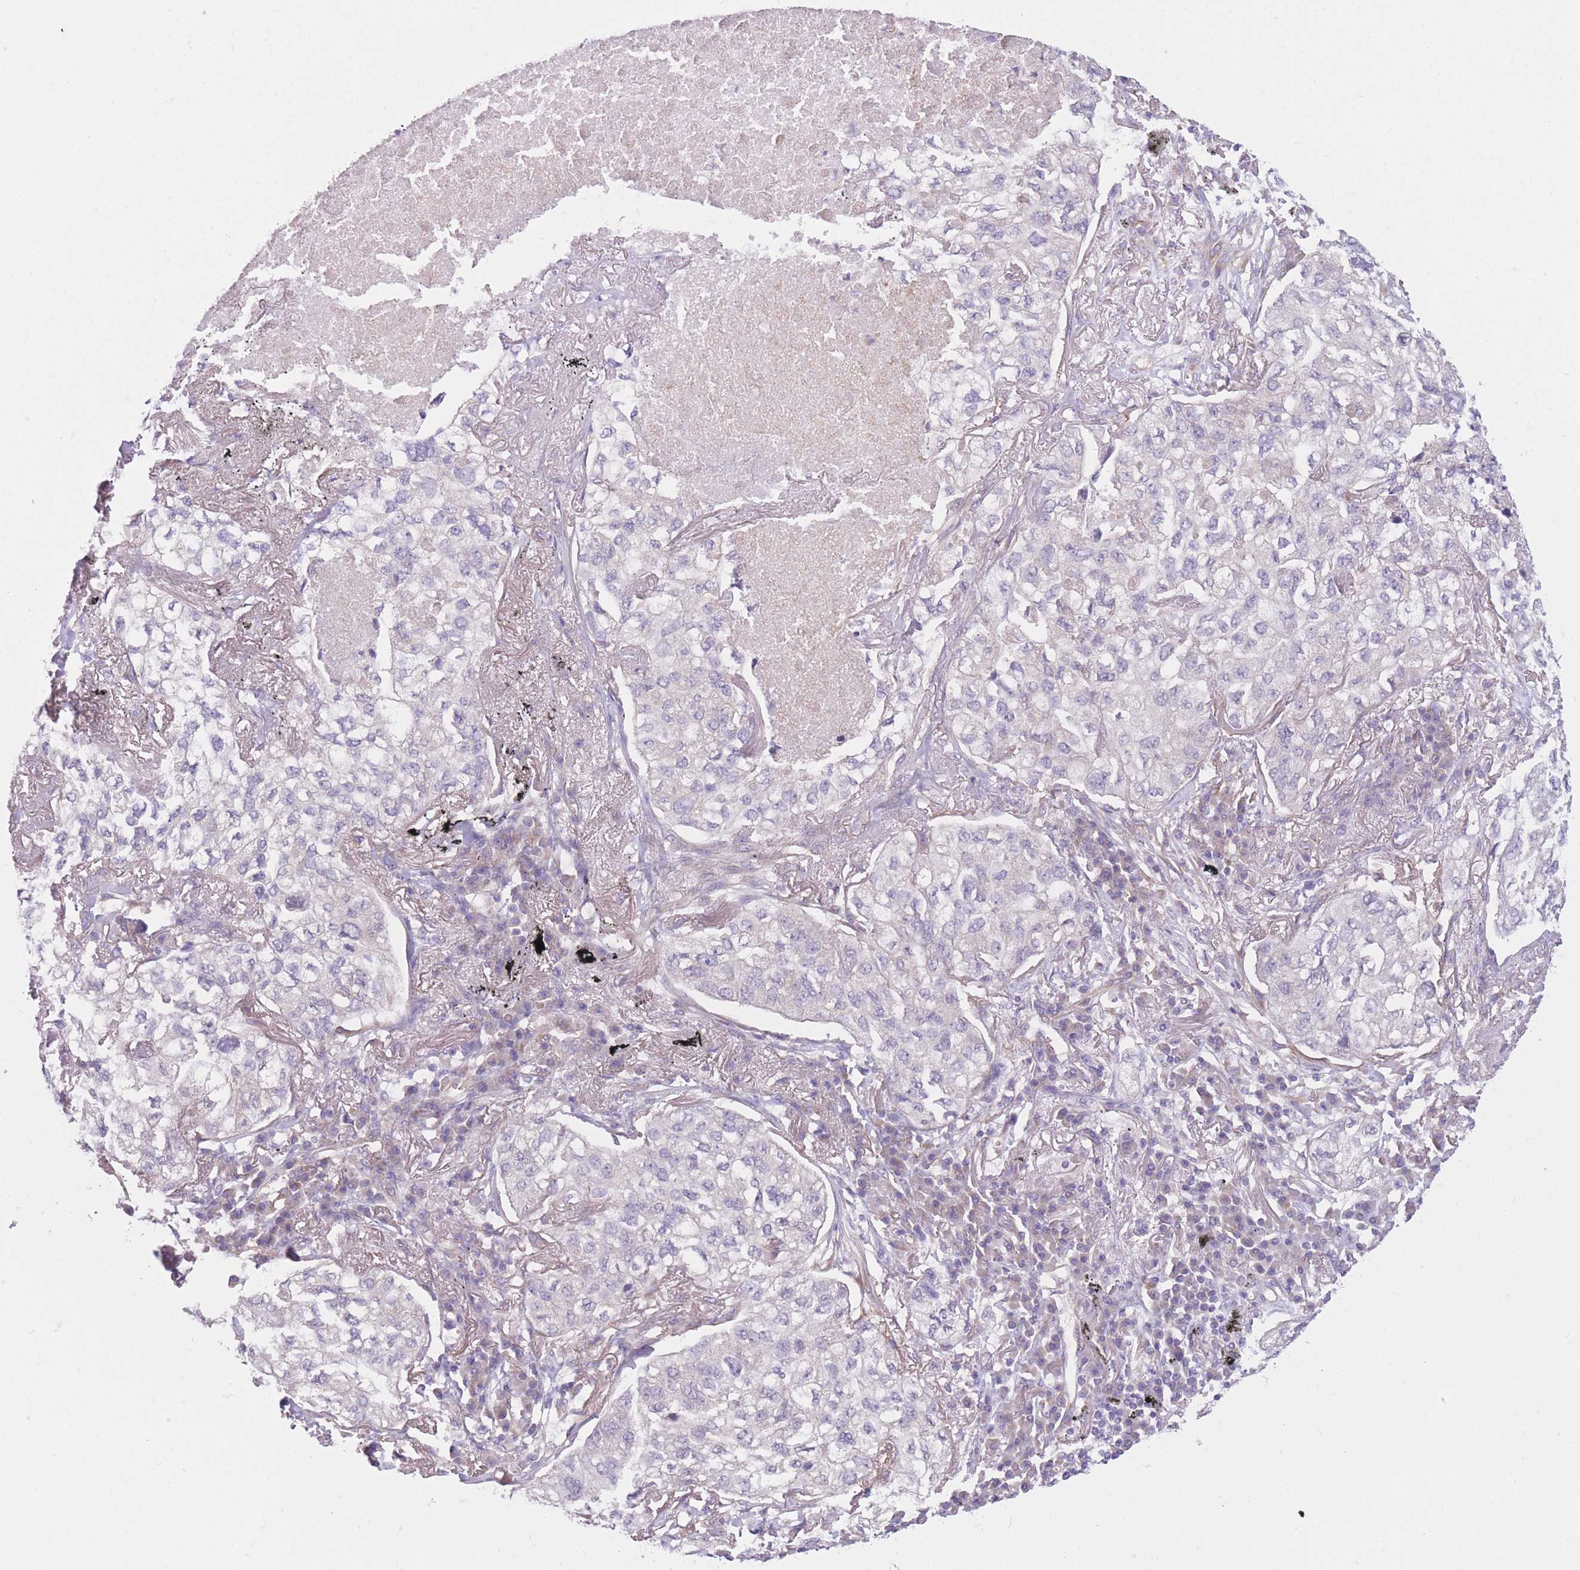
{"staining": {"intensity": "negative", "quantity": "none", "location": "none"}, "tissue": "lung cancer", "cell_type": "Tumor cells", "image_type": "cancer", "snomed": [{"axis": "morphology", "description": "Adenocarcinoma, NOS"}, {"axis": "topography", "description": "Lung"}], "caption": "A micrograph of lung cancer stained for a protein shows no brown staining in tumor cells.", "gene": "SERPINB3", "patient": {"sex": "male", "age": 65}}